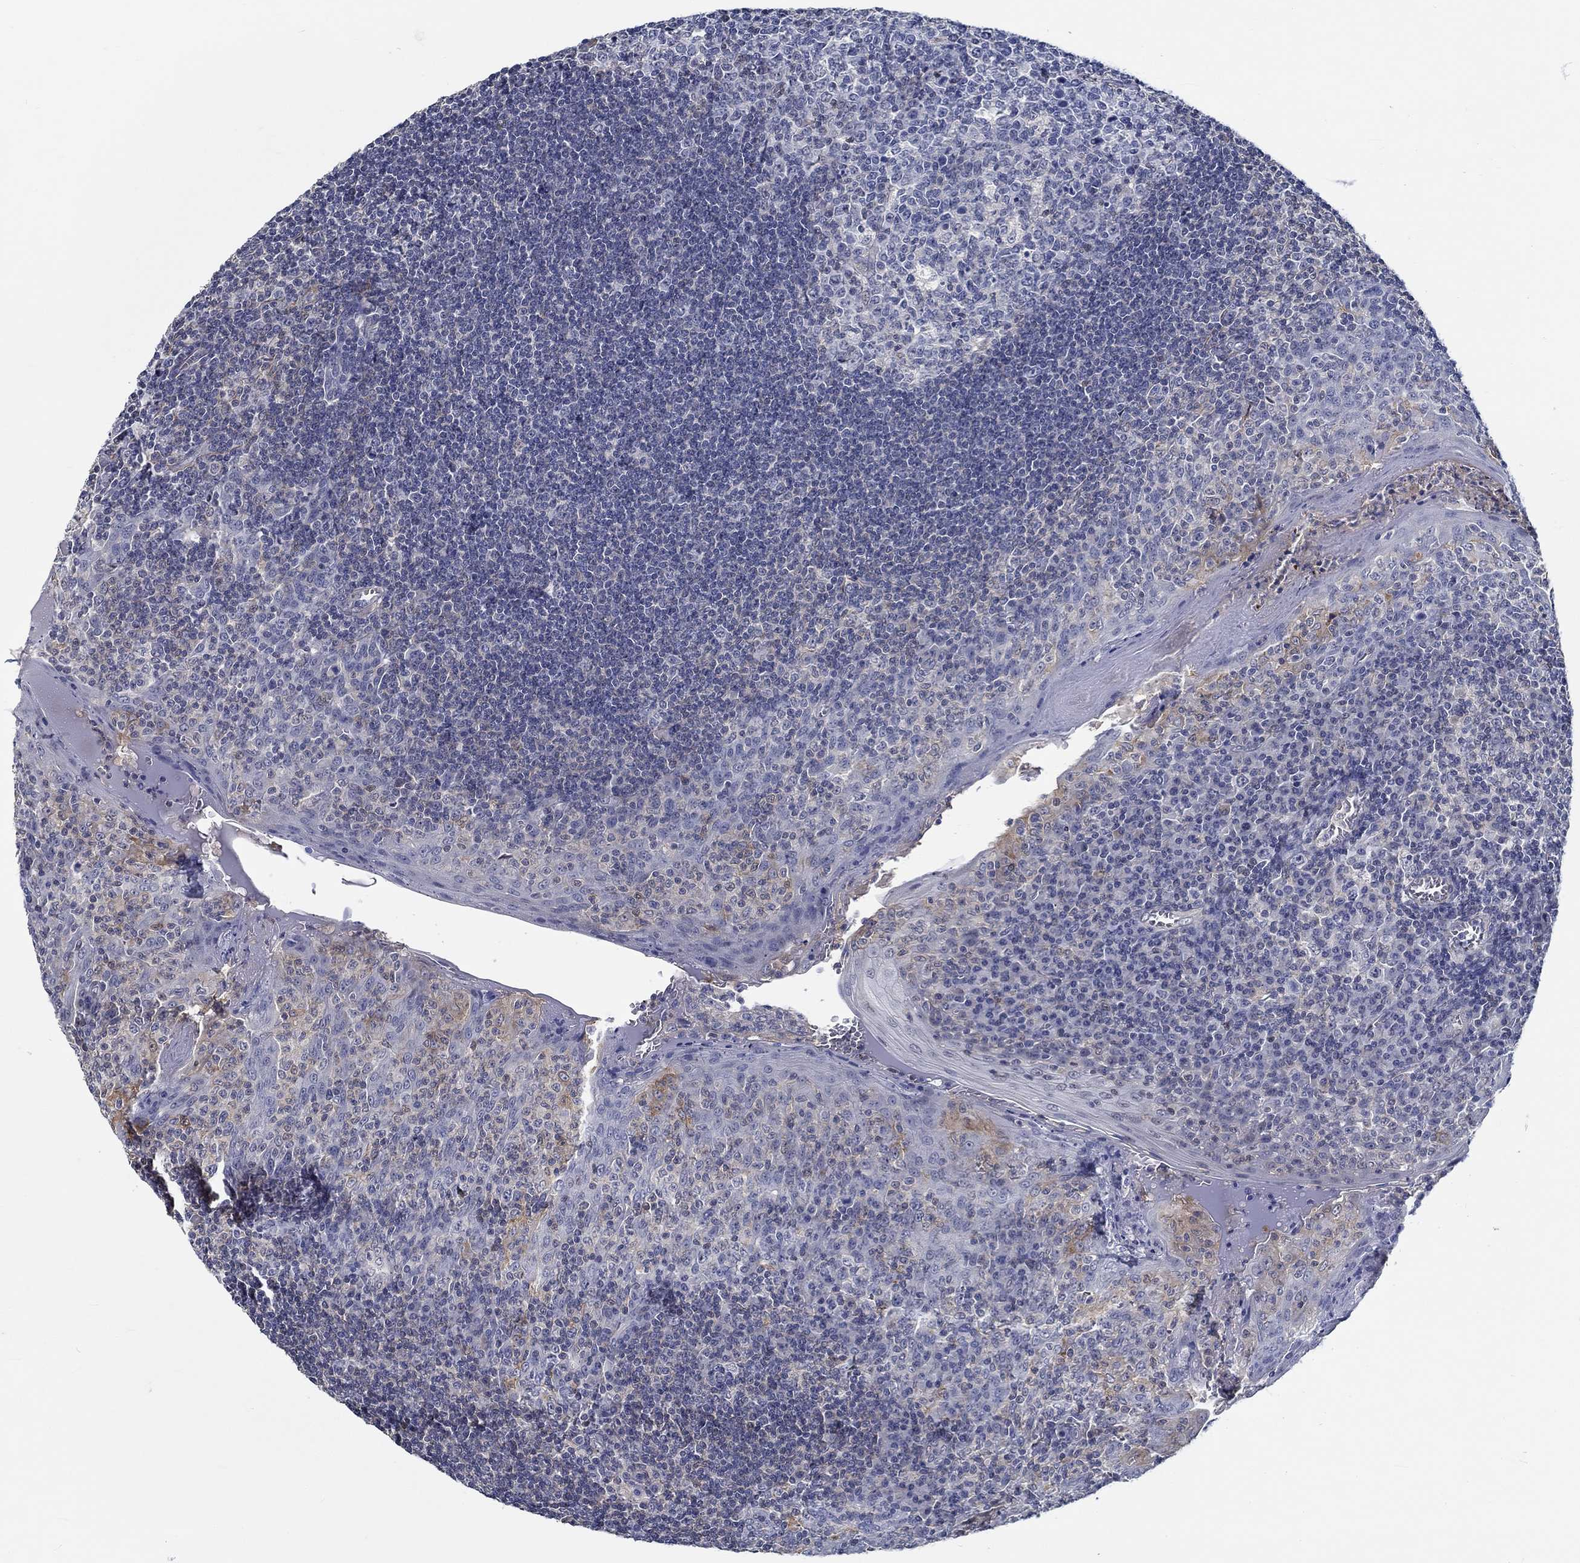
{"staining": {"intensity": "weak", "quantity": "<25%", "location": "cytoplasmic/membranous"}, "tissue": "tonsil", "cell_type": "Germinal center cells", "image_type": "normal", "snomed": [{"axis": "morphology", "description": "Normal tissue, NOS"}, {"axis": "topography", "description": "Tonsil"}], "caption": "Immunohistochemistry of unremarkable human tonsil shows no expression in germinal center cells. (DAB (3,3'-diaminobenzidine) immunohistochemistry visualized using brightfield microscopy, high magnification).", "gene": "MYBPC1", "patient": {"sex": "female", "age": 13}}